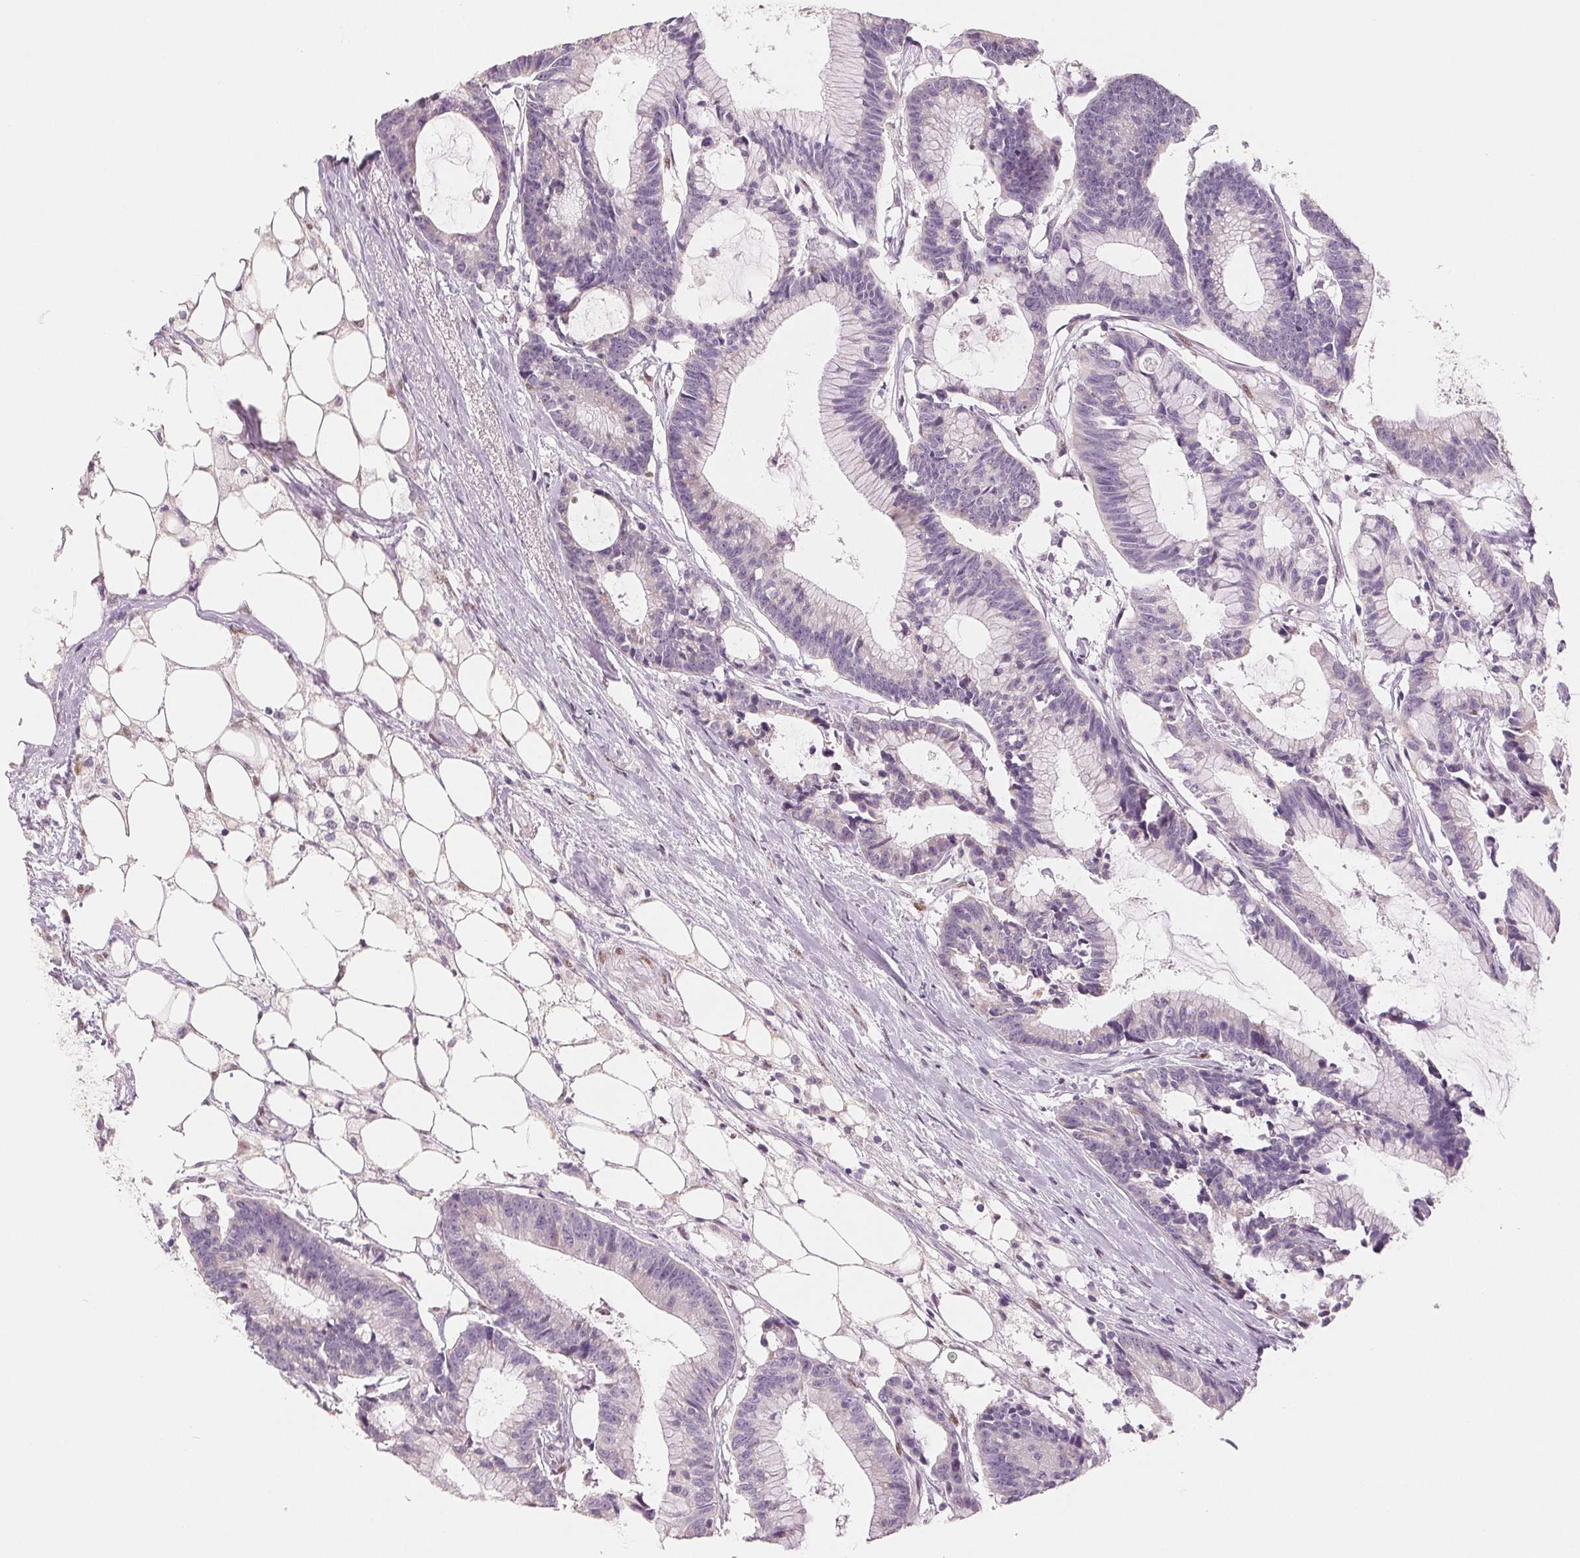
{"staining": {"intensity": "negative", "quantity": "none", "location": "none"}, "tissue": "colorectal cancer", "cell_type": "Tumor cells", "image_type": "cancer", "snomed": [{"axis": "morphology", "description": "Adenocarcinoma, NOS"}, {"axis": "topography", "description": "Colon"}], "caption": "Colorectal cancer (adenocarcinoma) stained for a protein using immunohistochemistry (IHC) reveals no staining tumor cells.", "gene": "SMARCD3", "patient": {"sex": "female", "age": 78}}